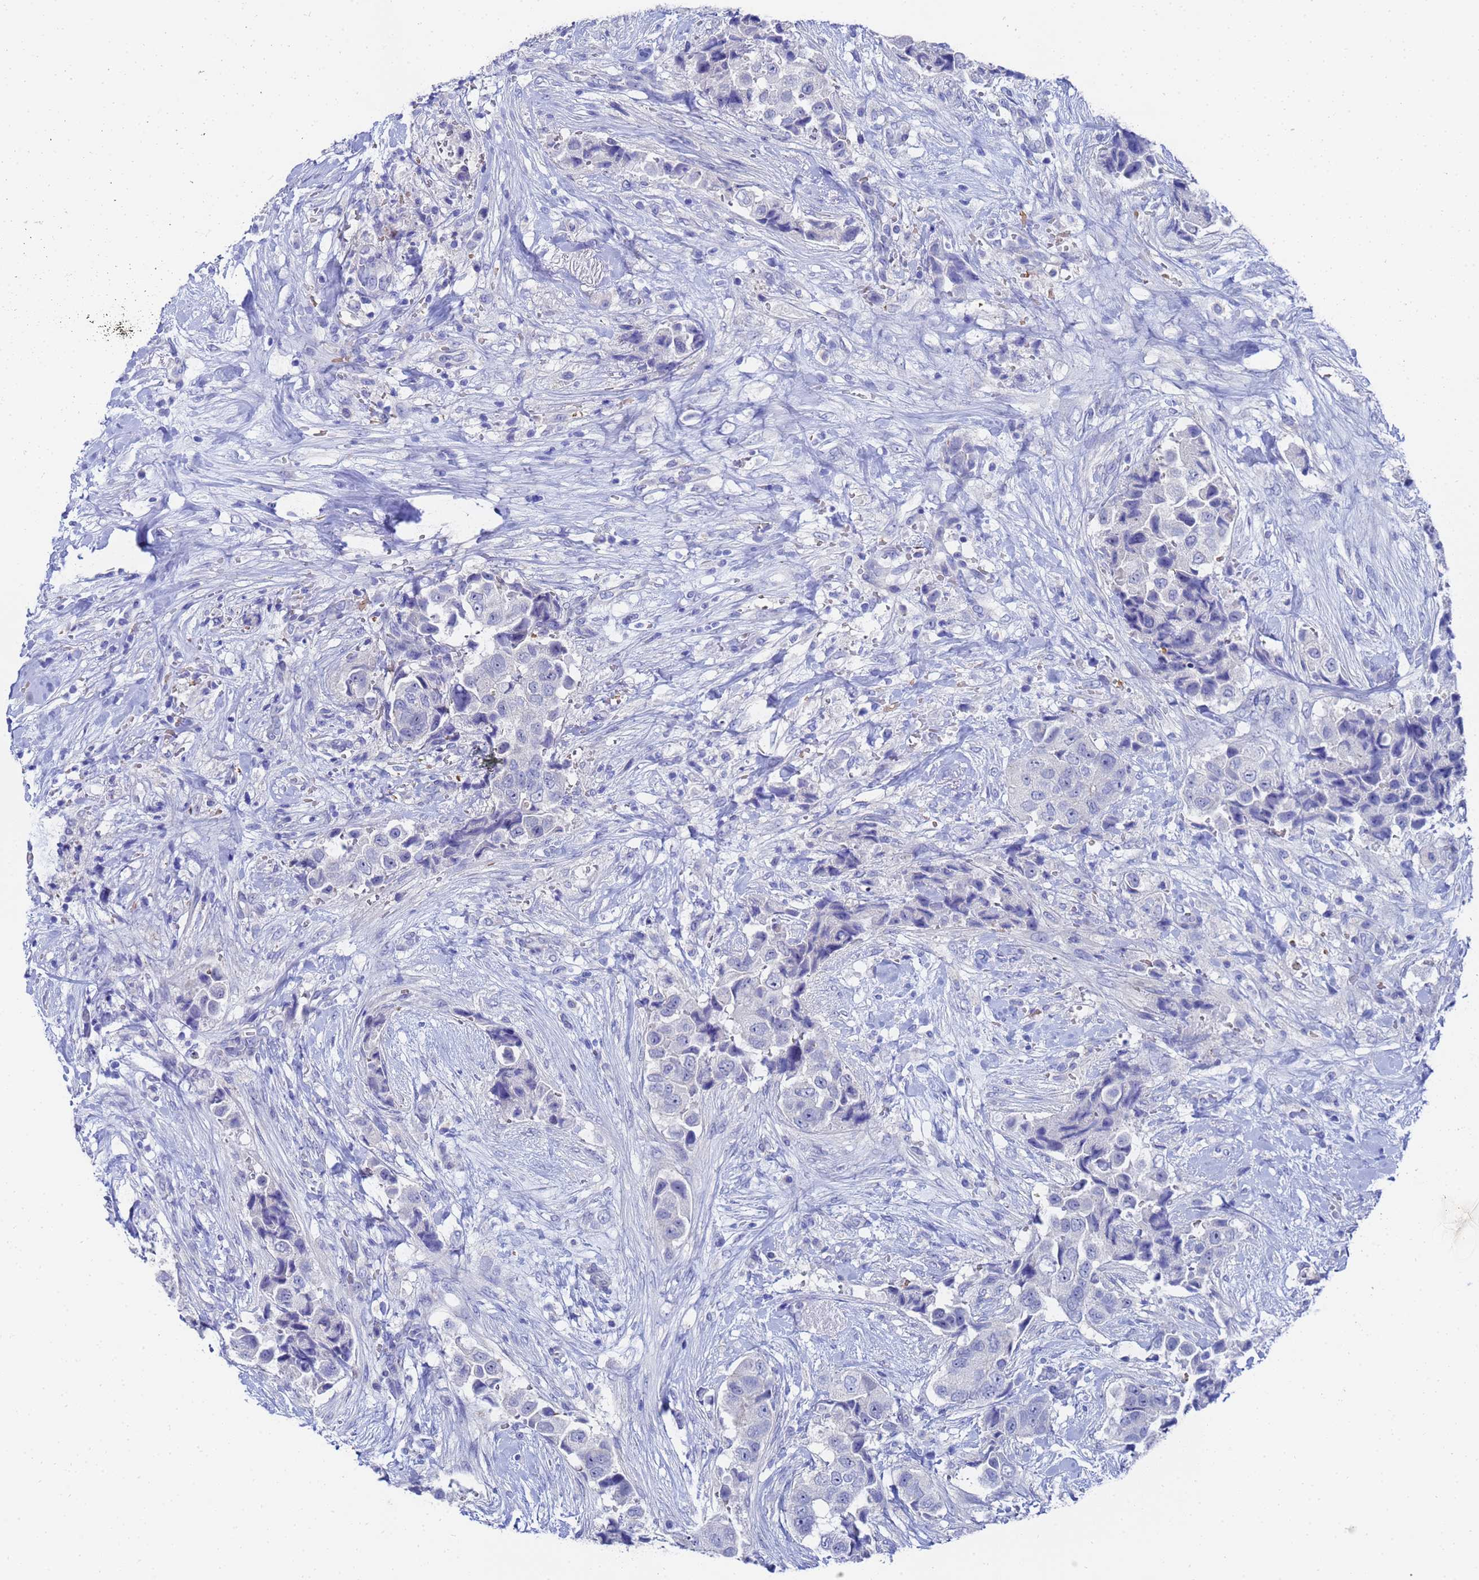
{"staining": {"intensity": "negative", "quantity": "none", "location": "none"}, "tissue": "breast cancer", "cell_type": "Tumor cells", "image_type": "cancer", "snomed": [{"axis": "morphology", "description": "Normal tissue, NOS"}, {"axis": "morphology", "description": "Duct carcinoma"}, {"axis": "topography", "description": "Breast"}], "caption": "Tumor cells are negative for protein expression in human breast cancer (invasive ductal carcinoma).", "gene": "ZNF26", "patient": {"sex": "female", "age": 62}}